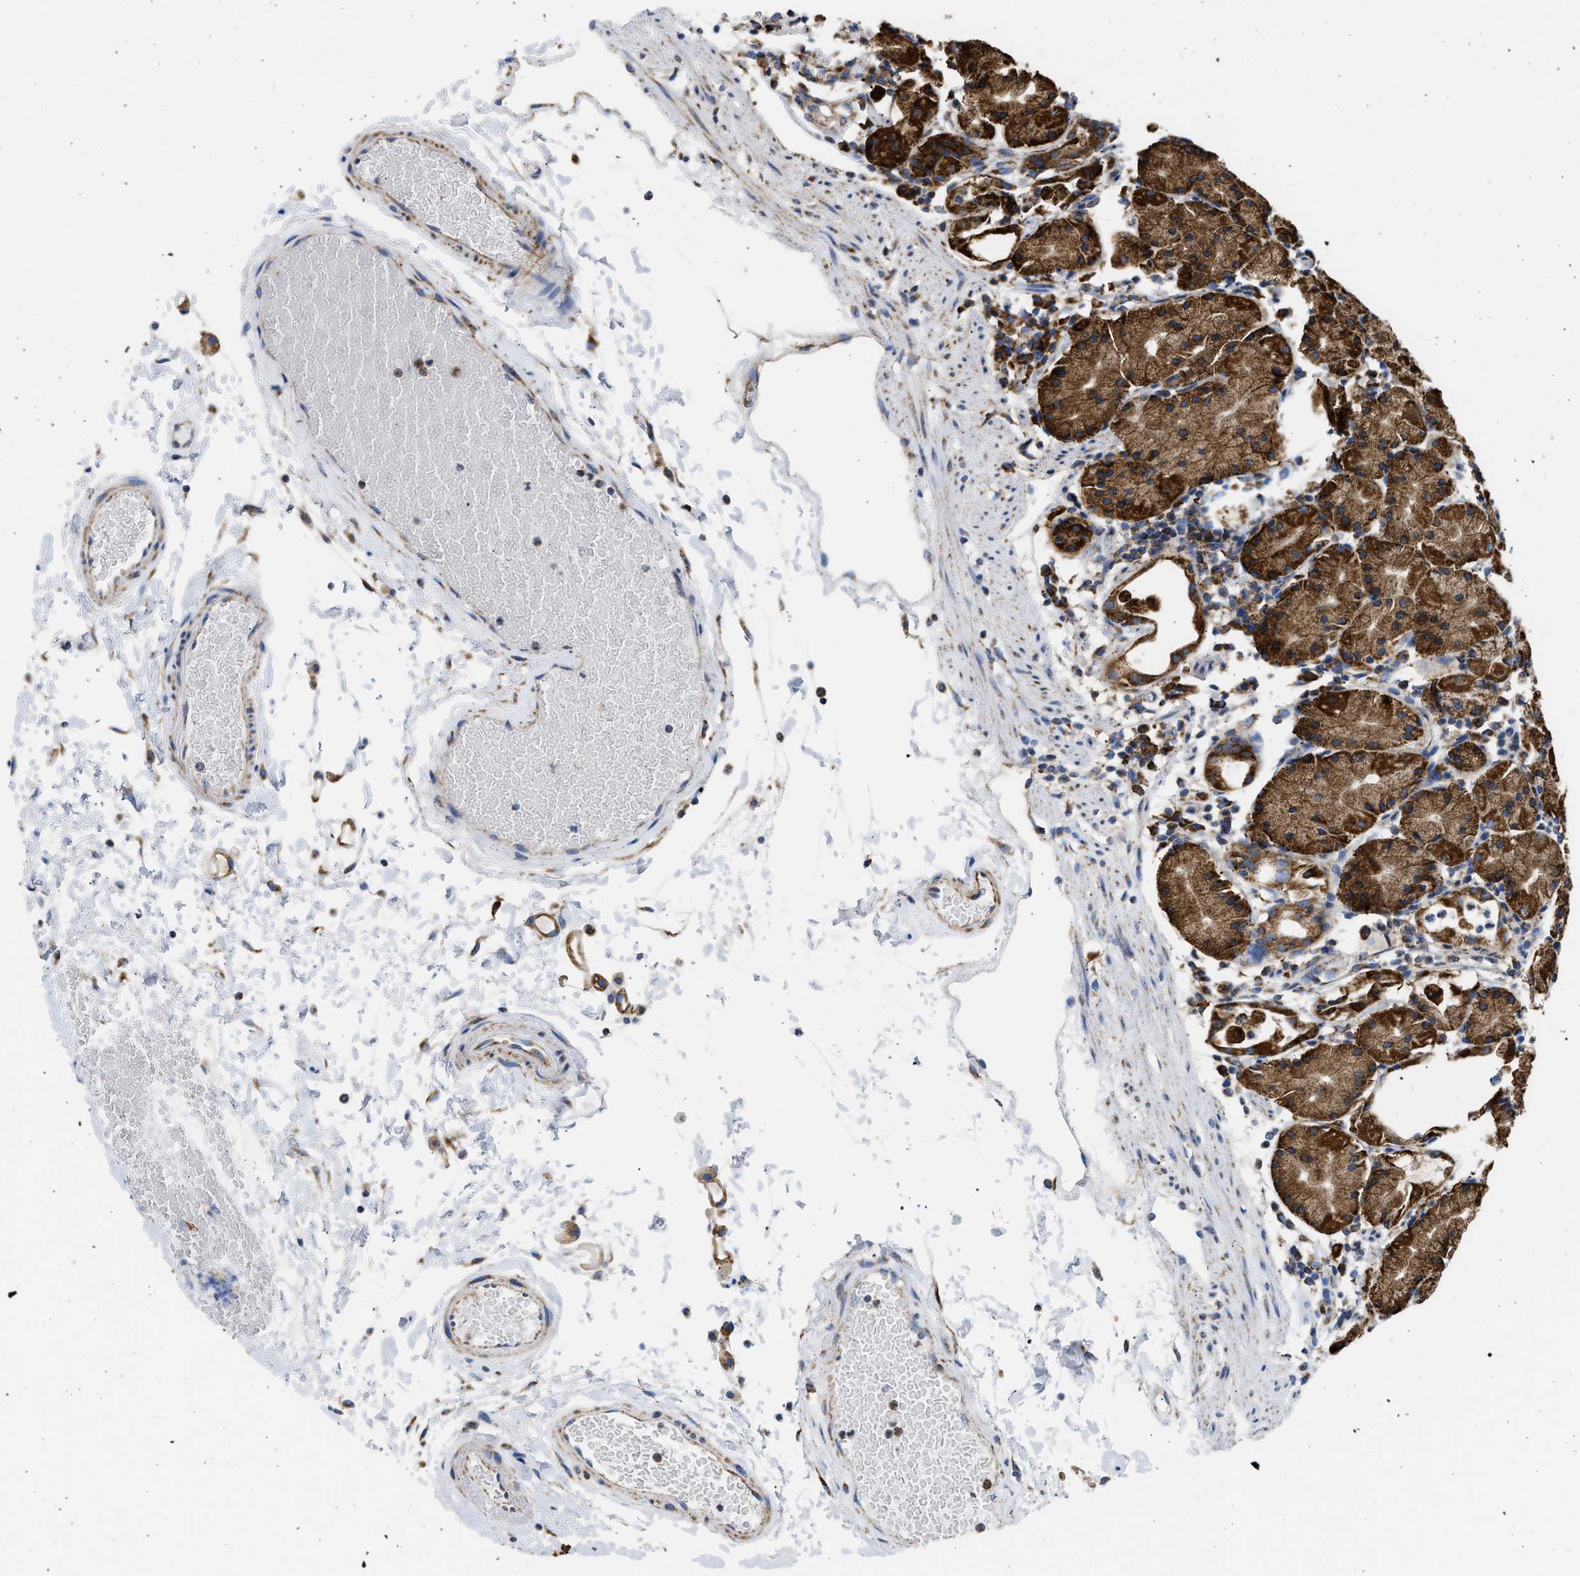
{"staining": {"intensity": "strong", "quantity": ">75%", "location": "cytoplasmic/membranous"}, "tissue": "stomach", "cell_type": "Glandular cells", "image_type": "normal", "snomed": [{"axis": "morphology", "description": "Normal tissue, NOS"}, {"axis": "topography", "description": "Stomach"}, {"axis": "topography", "description": "Stomach, lower"}], "caption": "Strong cytoplasmic/membranous staining for a protein is seen in about >75% of glandular cells of unremarkable stomach using IHC.", "gene": "CYCS", "patient": {"sex": "female", "age": 75}}